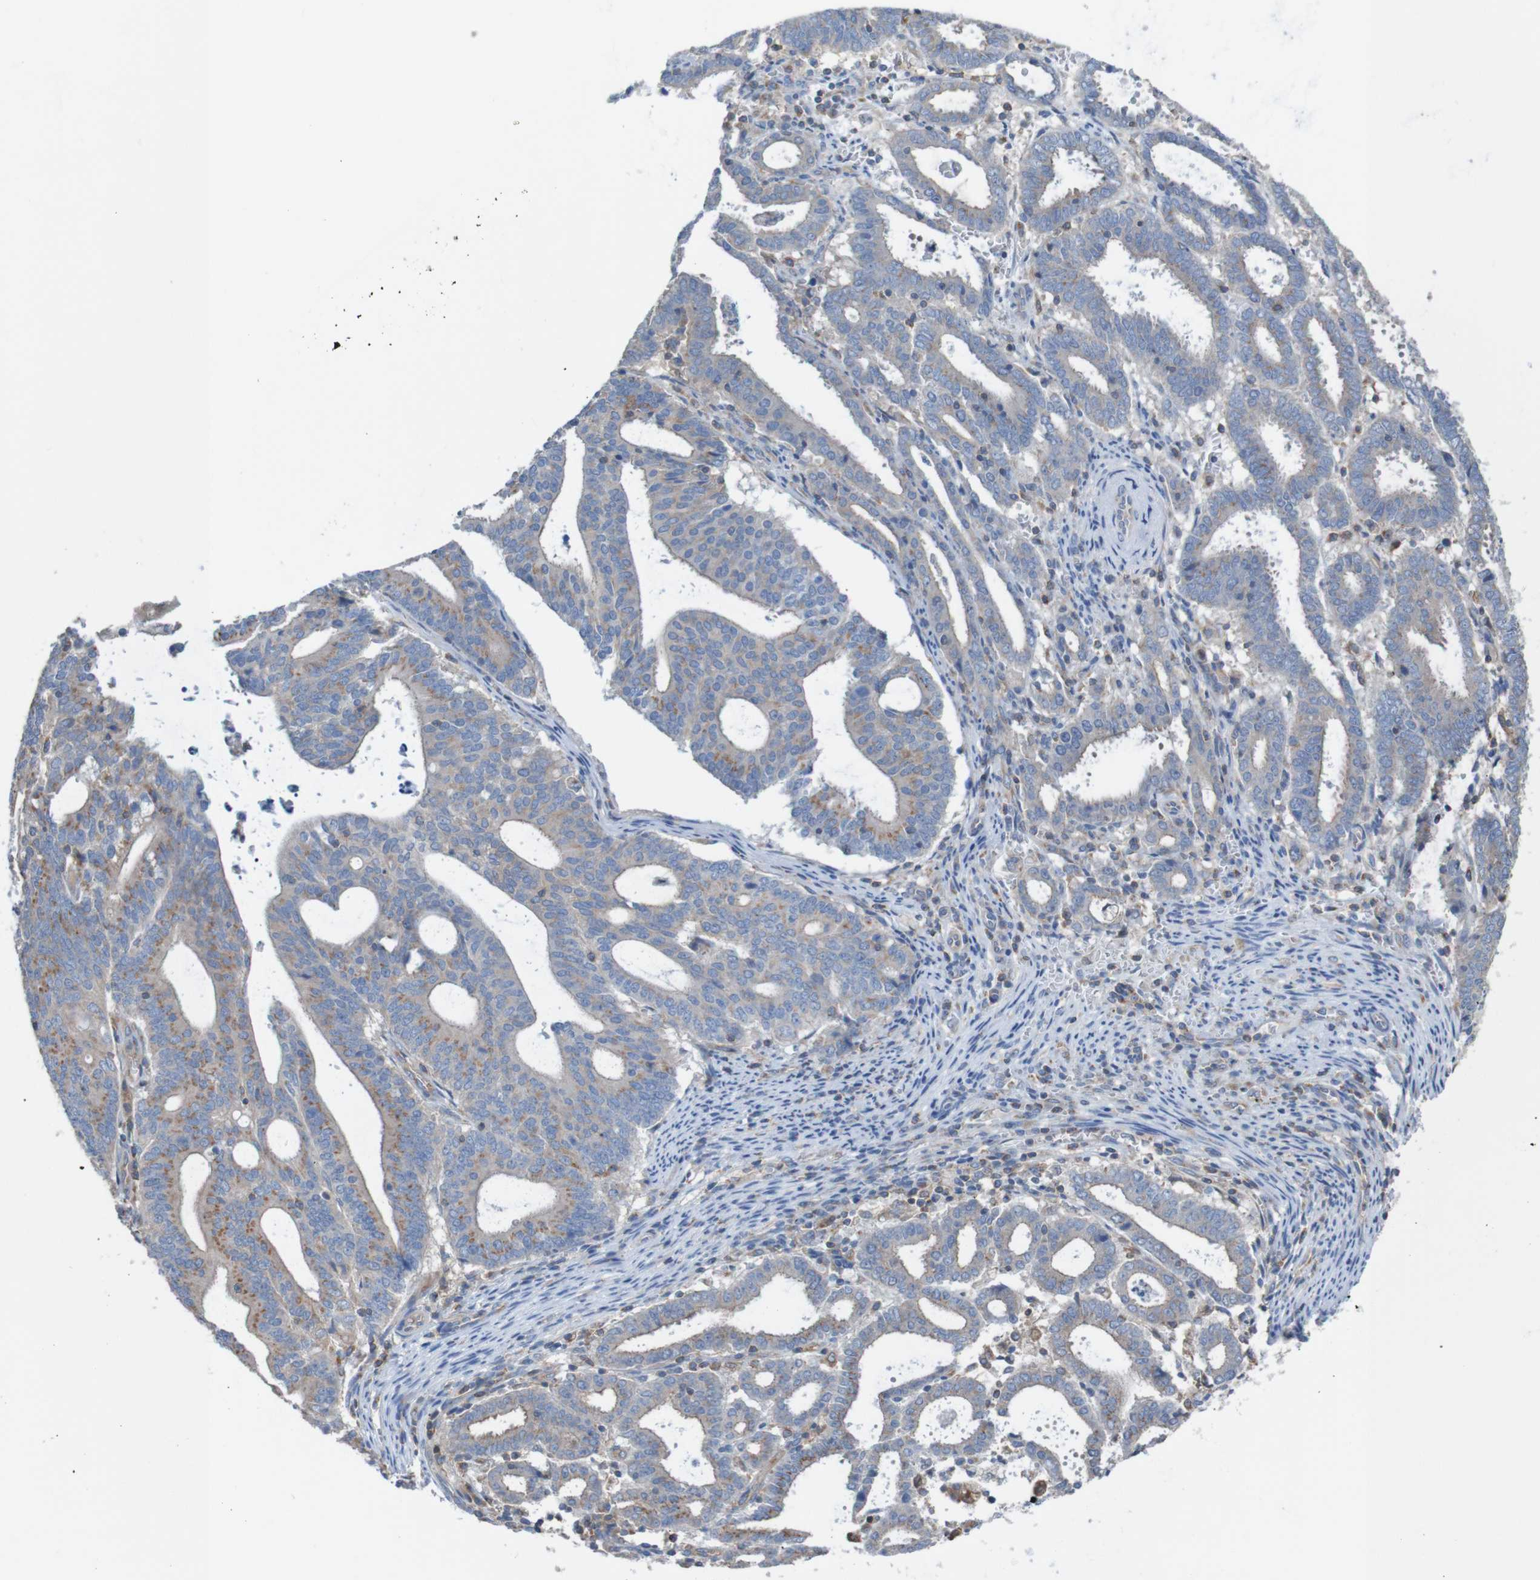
{"staining": {"intensity": "moderate", "quantity": "25%-75%", "location": "cytoplasmic/membranous"}, "tissue": "endometrial cancer", "cell_type": "Tumor cells", "image_type": "cancer", "snomed": [{"axis": "morphology", "description": "Adenocarcinoma, NOS"}, {"axis": "topography", "description": "Uterus"}], "caption": "A micrograph of human adenocarcinoma (endometrial) stained for a protein reveals moderate cytoplasmic/membranous brown staining in tumor cells. Immunohistochemistry (ihc) stains the protein of interest in brown and the nuclei are stained blue.", "gene": "MINAR1", "patient": {"sex": "female", "age": 83}}